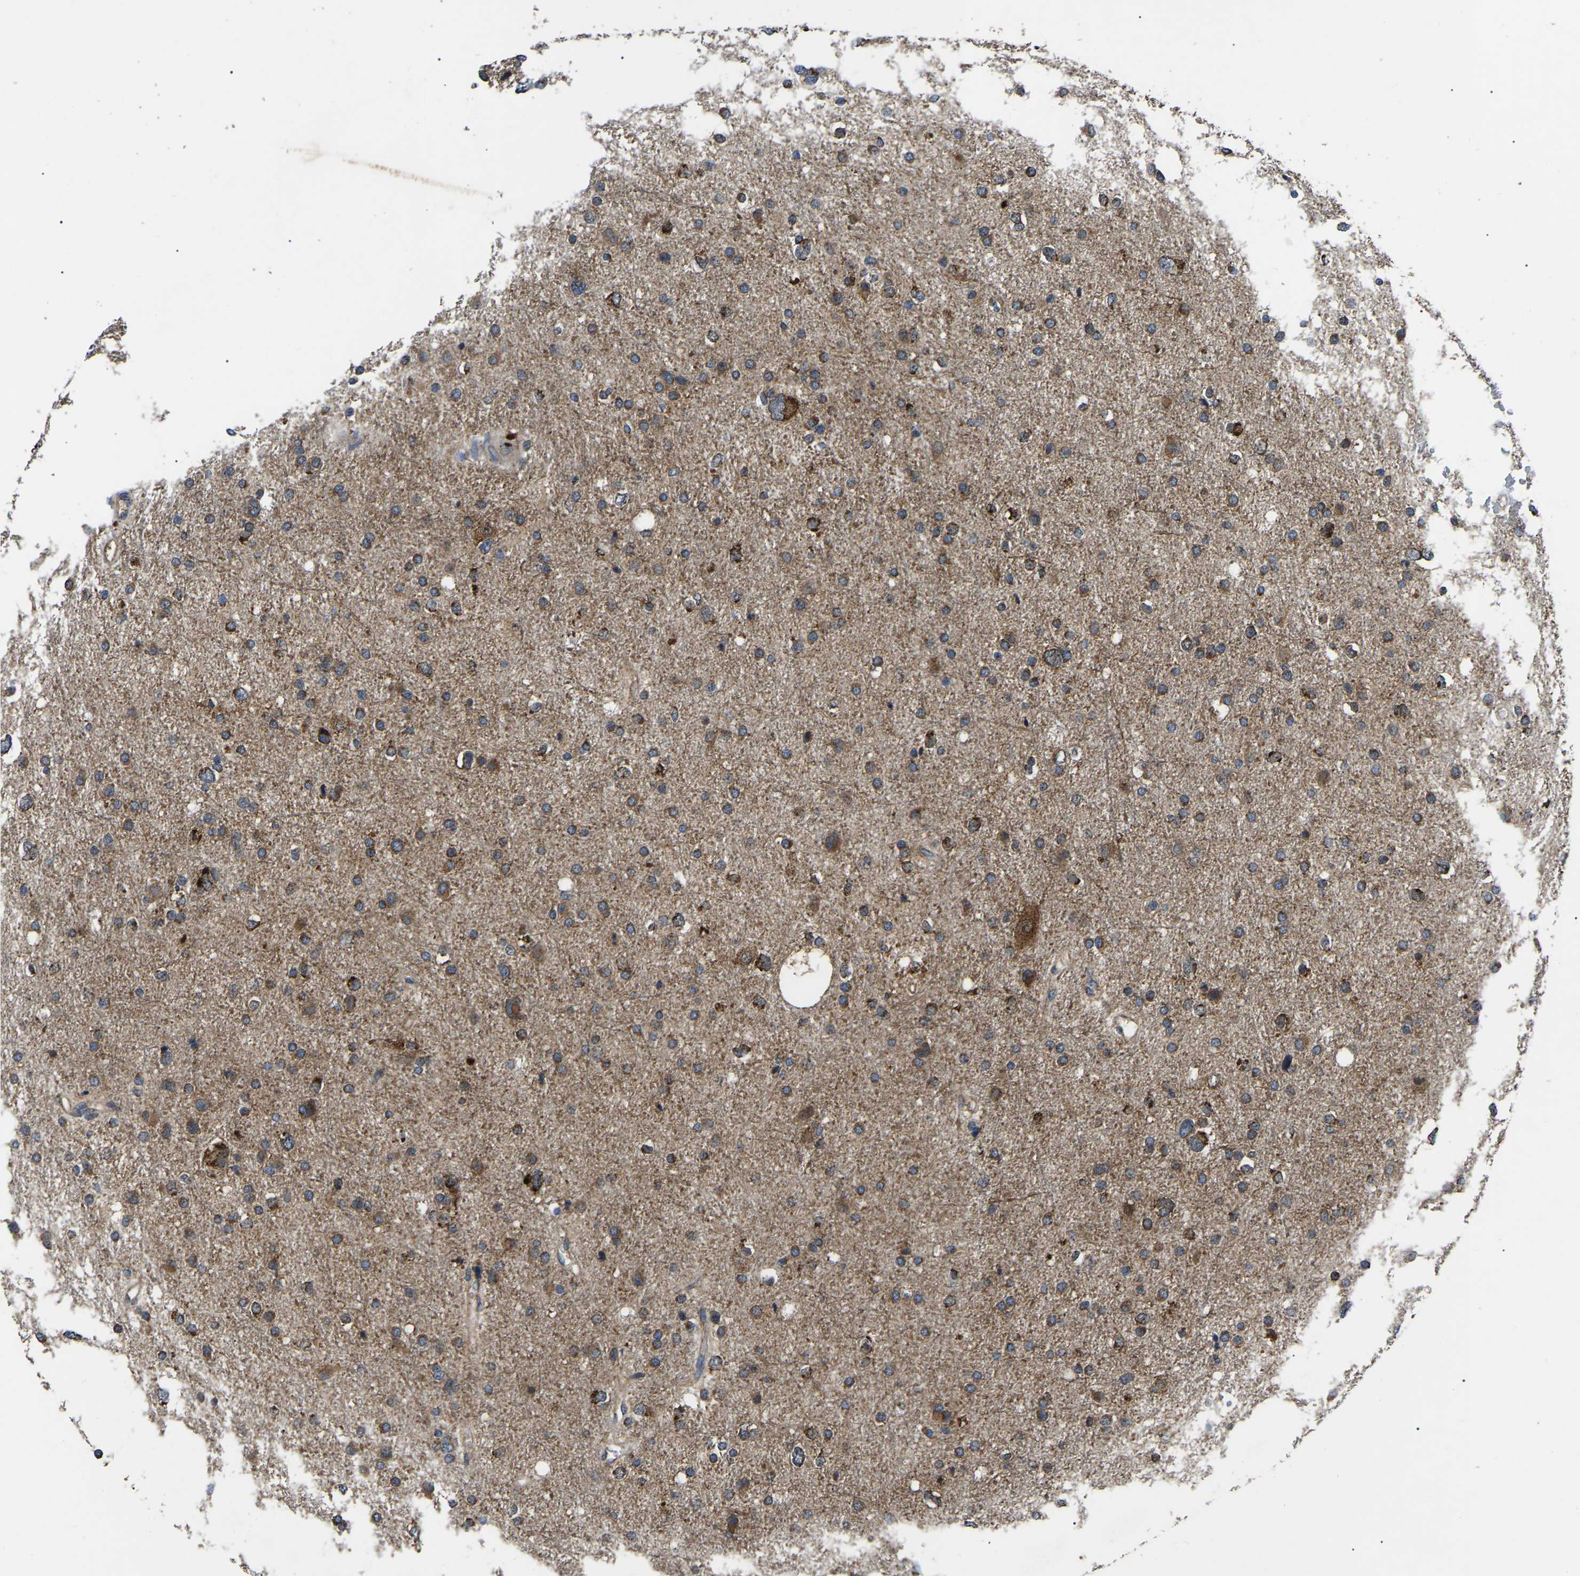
{"staining": {"intensity": "moderate", "quantity": ">75%", "location": "cytoplasmic/membranous"}, "tissue": "glioma", "cell_type": "Tumor cells", "image_type": "cancer", "snomed": [{"axis": "morphology", "description": "Glioma, malignant, Low grade"}, {"axis": "topography", "description": "Brain"}], "caption": "The histopathology image displays a brown stain indicating the presence of a protein in the cytoplasmic/membranous of tumor cells in low-grade glioma (malignant).", "gene": "PPM1E", "patient": {"sex": "female", "age": 37}}